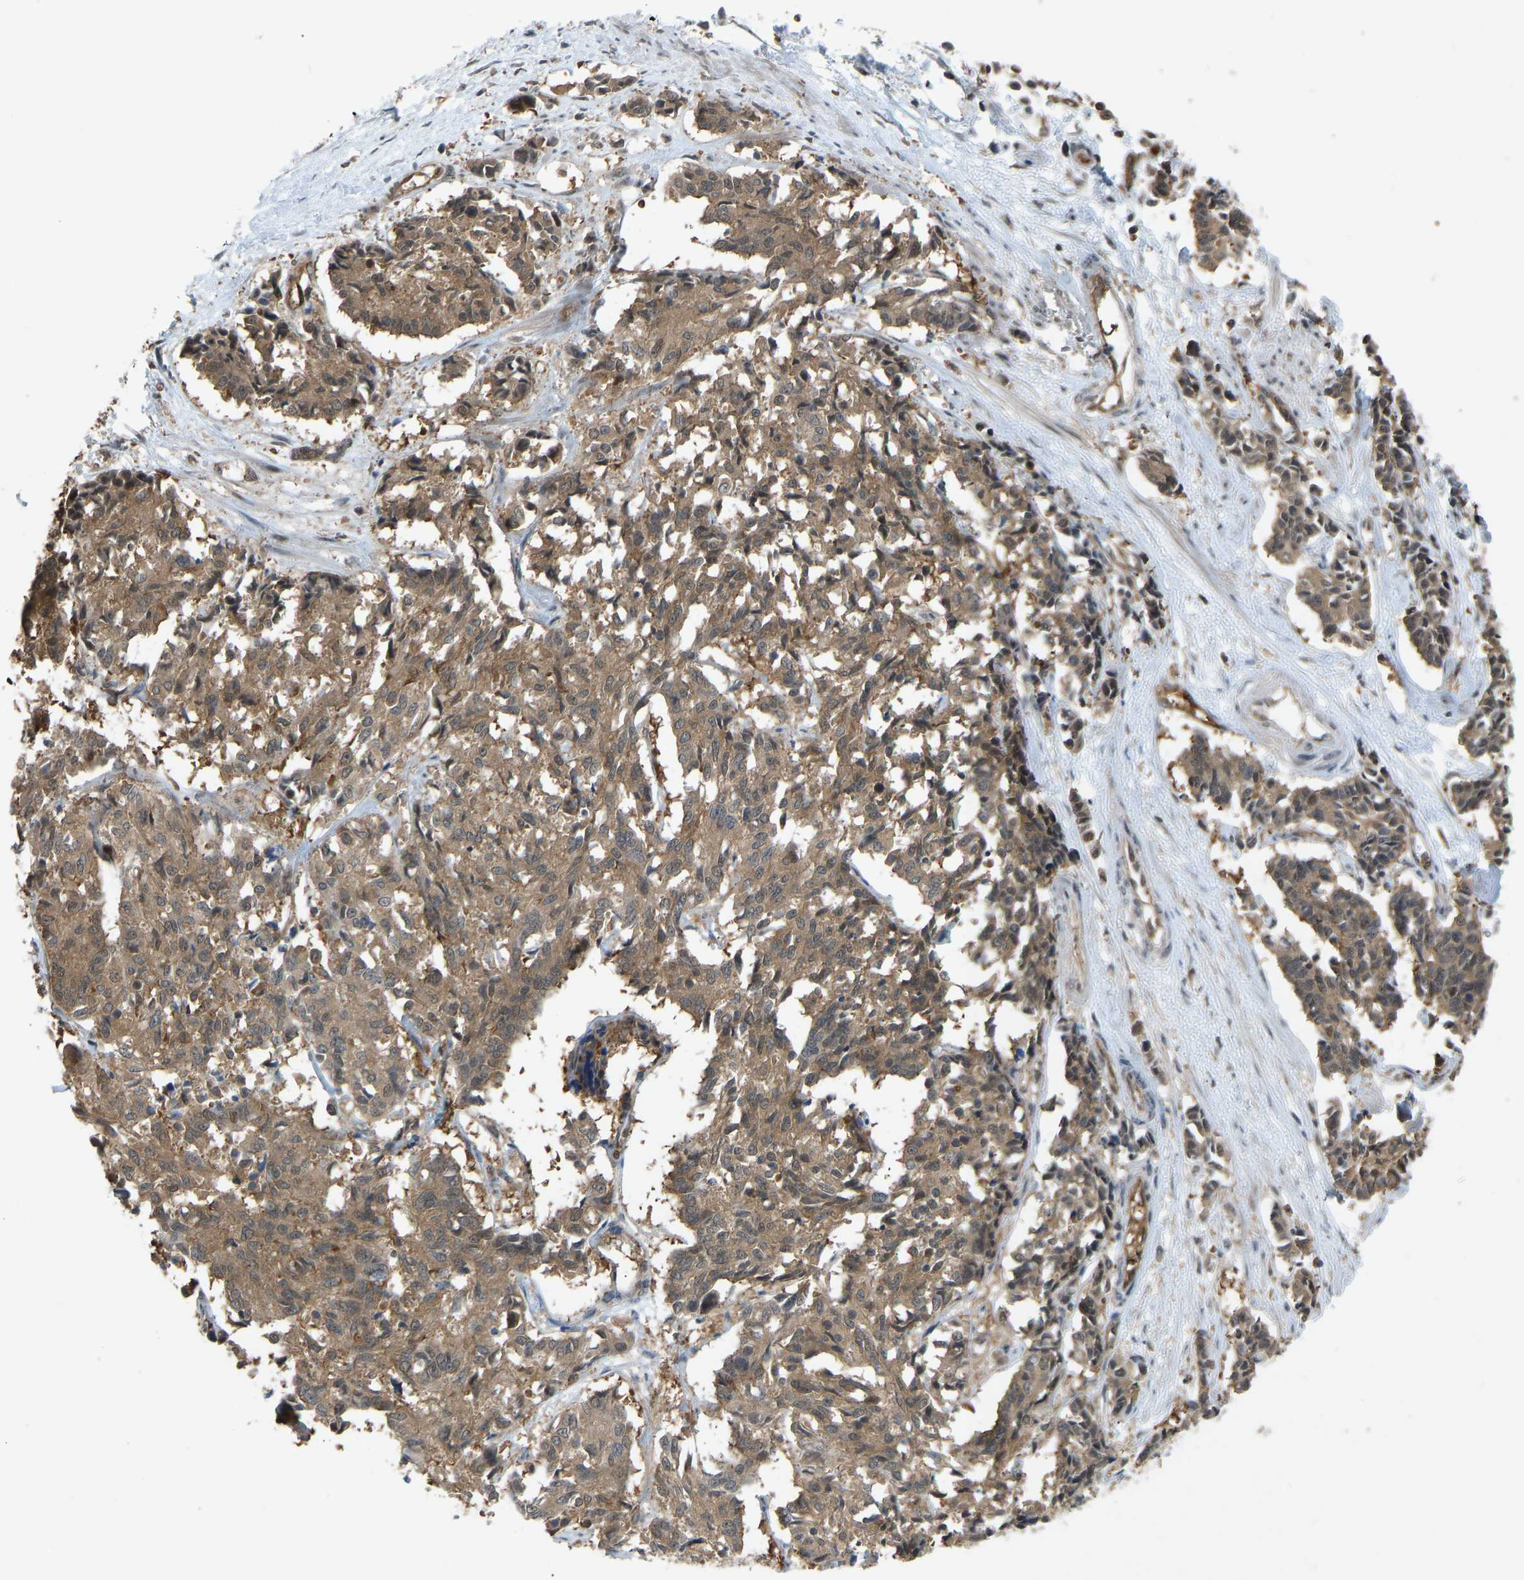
{"staining": {"intensity": "moderate", "quantity": ">75%", "location": "cytoplasmic/membranous"}, "tissue": "cervical cancer", "cell_type": "Tumor cells", "image_type": "cancer", "snomed": [{"axis": "morphology", "description": "Squamous cell carcinoma, NOS"}, {"axis": "topography", "description": "Cervix"}], "caption": "DAB (3,3'-diaminobenzidine) immunohistochemical staining of human cervical squamous cell carcinoma demonstrates moderate cytoplasmic/membranous protein staining in approximately >75% of tumor cells.", "gene": "CCT8", "patient": {"sex": "female", "age": 35}}